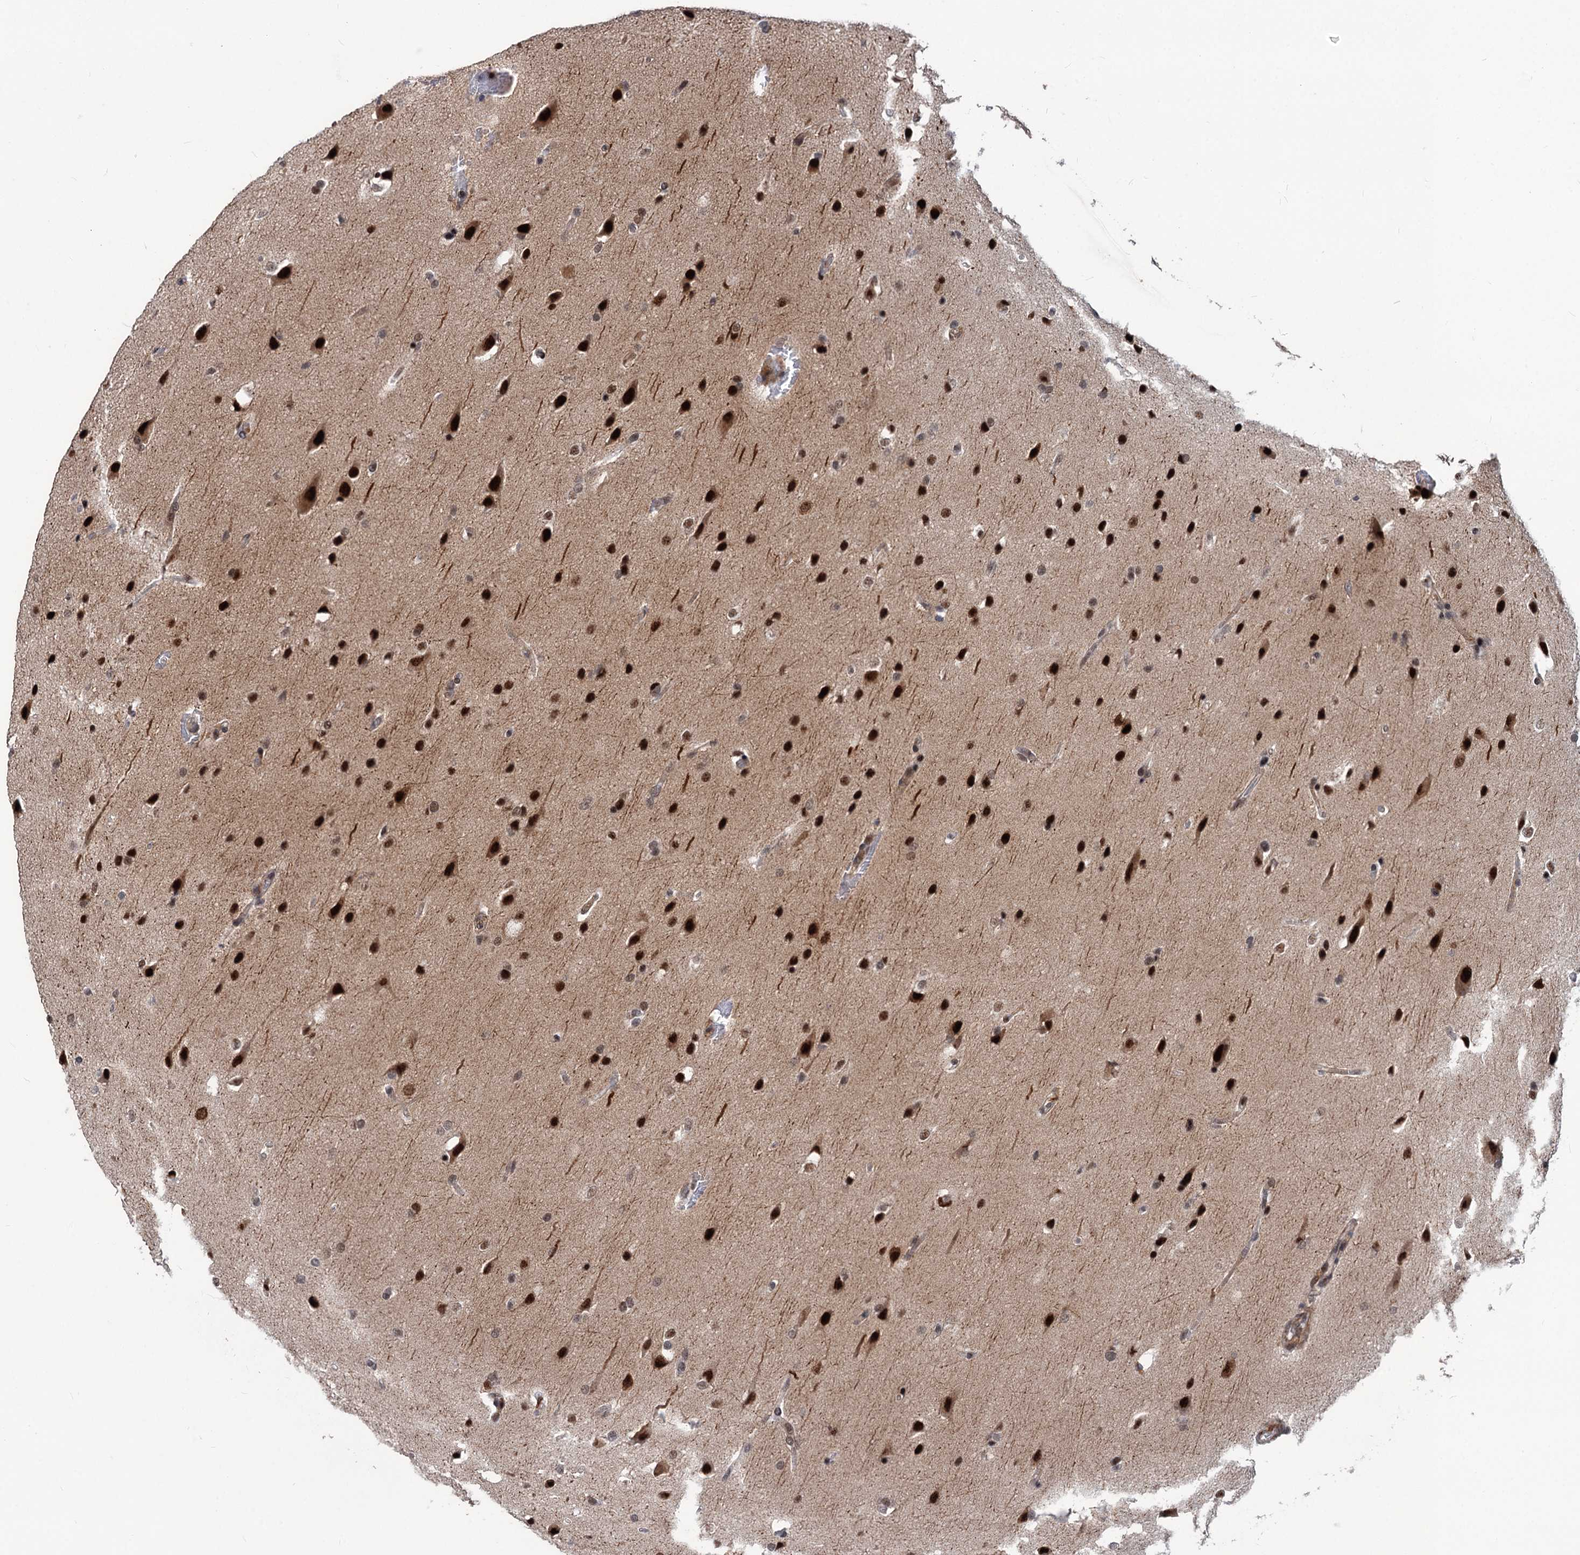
{"staining": {"intensity": "strong", "quantity": "25%-75%", "location": "nuclear"}, "tissue": "glioma", "cell_type": "Tumor cells", "image_type": "cancer", "snomed": [{"axis": "morphology", "description": "Glioma, malignant, Low grade"}, {"axis": "topography", "description": "Brain"}], "caption": "Strong nuclear protein expression is present in about 25%-75% of tumor cells in malignant low-grade glioma.", "gene": "PHF8", "patient": {"sex": "female", "age": 37}}